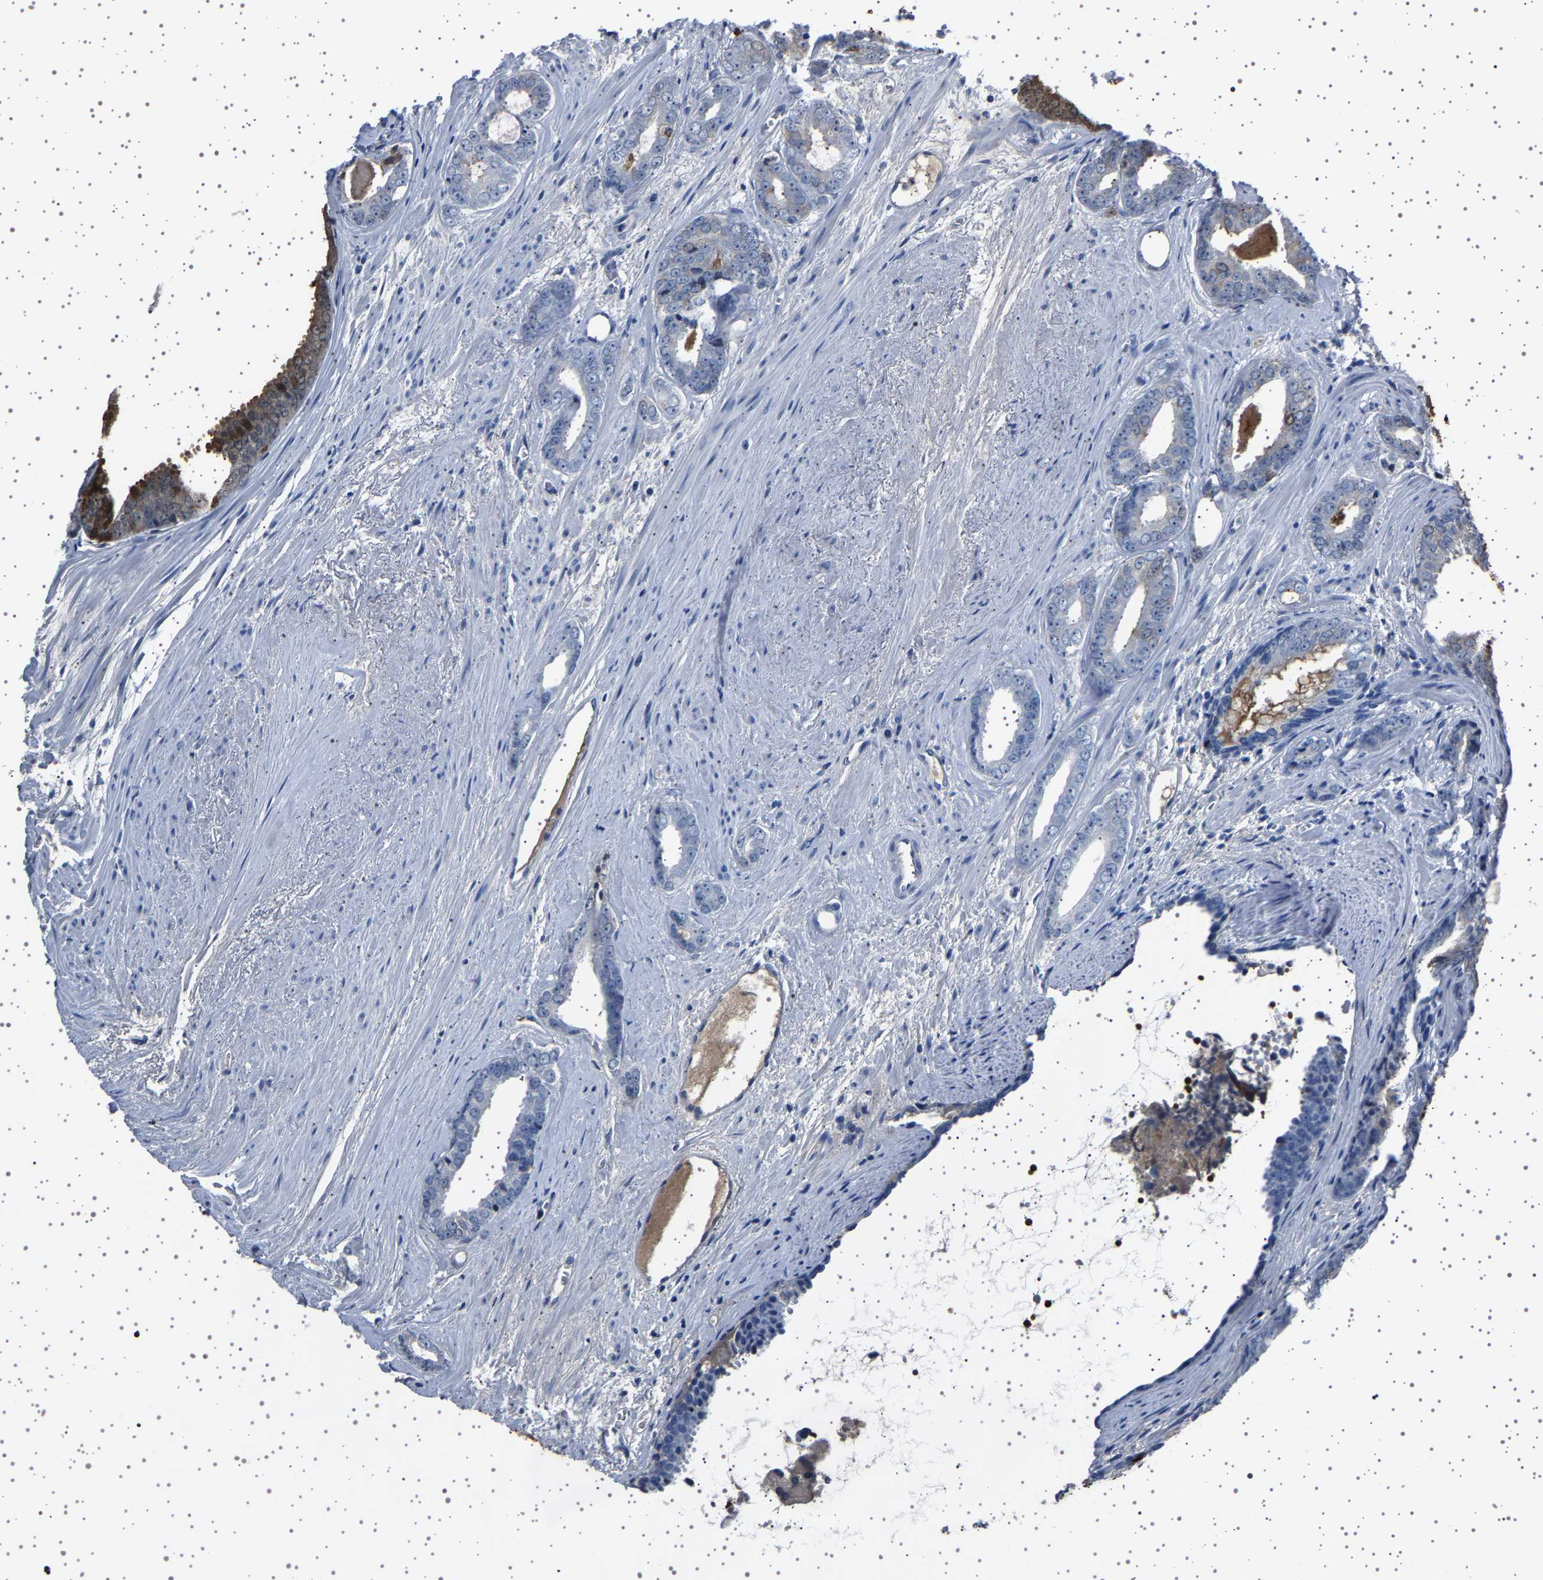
{"staining": {"intensity": "negative", "quantity": "none", "location": "none"}, "tissue": "prostate cancer", "cell_type": "Tumor cells", "image_type": "cancer", "snomed": [{"axis": "morphology", "description": "Adenocarcinoma, Medium grade"}, {"axis": "topography", "description": "Prostate"}], "caption": "Tumor cells are negative for brown protein staining in prostate cancer (medium-grade adenocarcinoma). (Brightfield microscopy of DAB (3,3'-diaminobenzidine) IHC at high magnification).", "gene": "TFF3", "patient": {"sex": "male", "age": 79}}